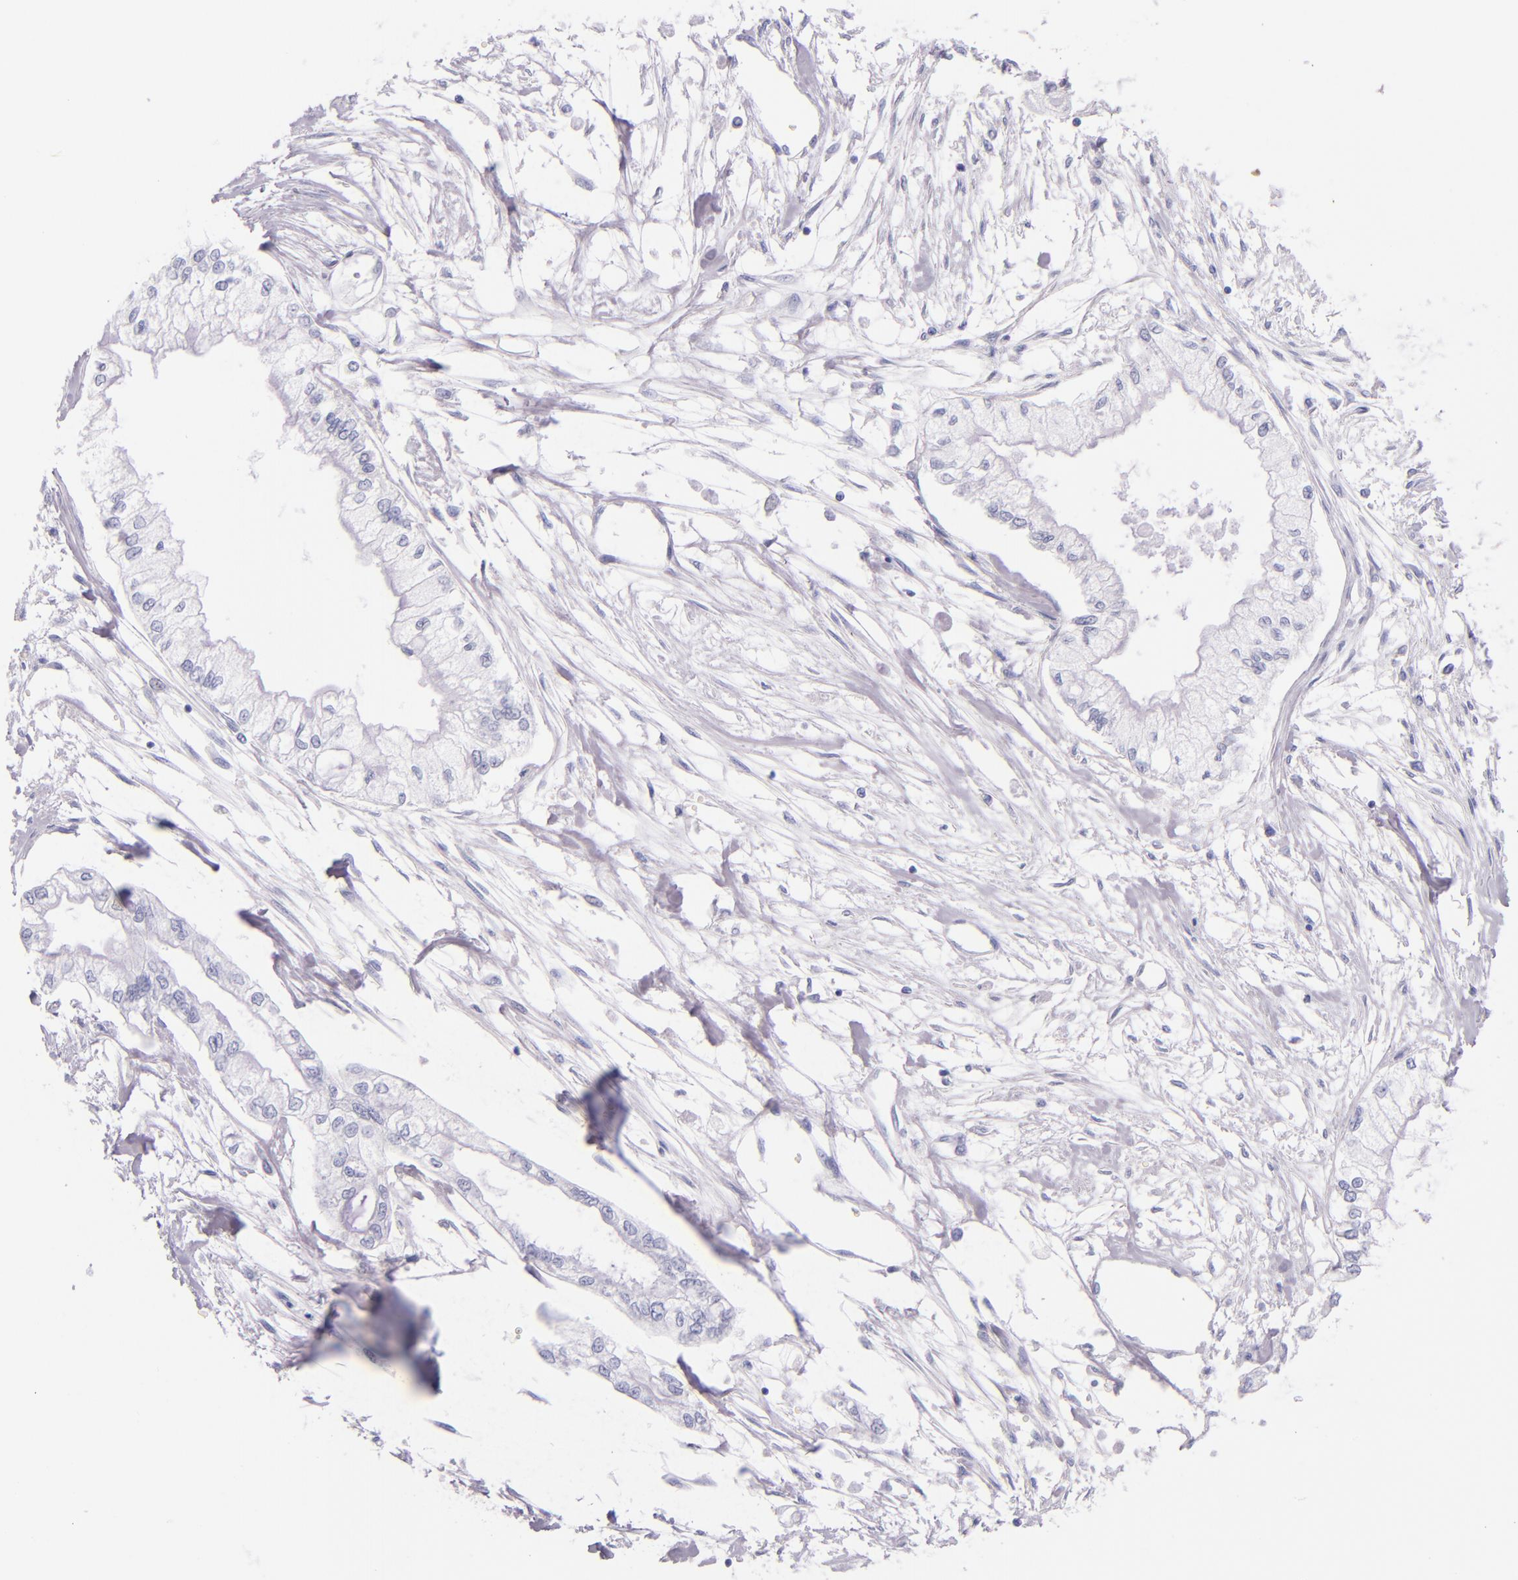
{"staining": {"intensity": "negative", "quantity": "none", "location": "none"}, "tissue": "pancreatic cancer", "cell_type": "Tumor cells", "image_type": "cancer", "snomed": [{"axis": "morphology", "description": "Adenocarcinoma, NOS"}, {"axis": "topography", "description": "Pancreas"}], "caption": "High power microscopy histopathology image of an immunohistochemistry (IHC) histopathology image of adenocarcinoma (pancreatic), revealing no significant expression in tumor cells. (Immunohistochemistry (ihc), brightfield microscopy, high magnification).", "gene": "IRF4", "patient": {"sex": "male", "age": 79}}